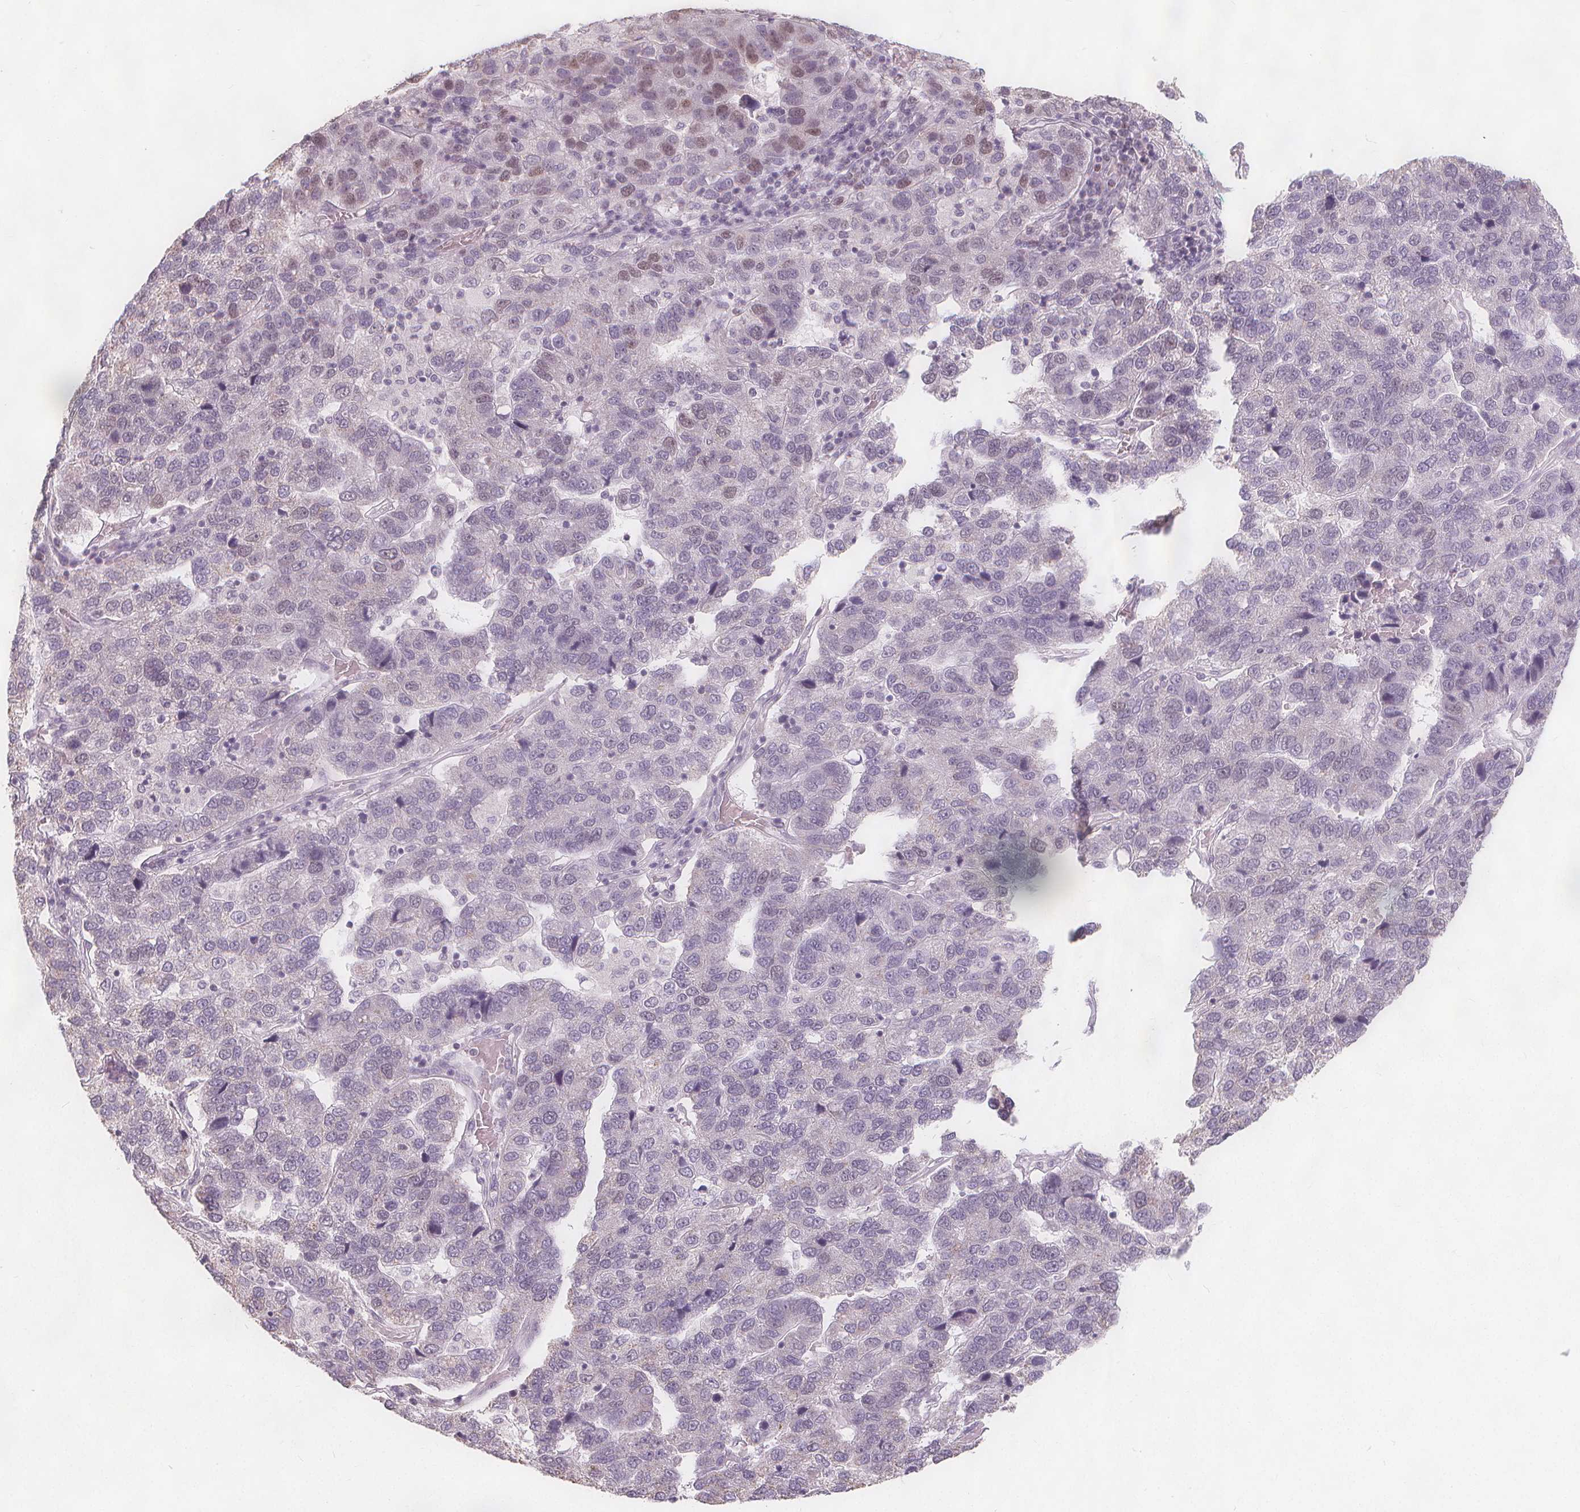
{"staining": {"intensity": "weak", "quantity": "<25%", "location": "nuclear"}, "tissue": "pancreatic cancer", "cell_type": "Tumor cells", "image_type": "cancer", "snomed": [{"axis": "morphology", "description": "Adenocarcinoma, NOS"}, {"axis": "topography", "description": "Pancreas"}], "caption": "Tumor cells show no significant protein expression in pancreatic adenocarcinoma.", "gene": "TIPIN", "patient": {"sex": "female", "age": 61}}